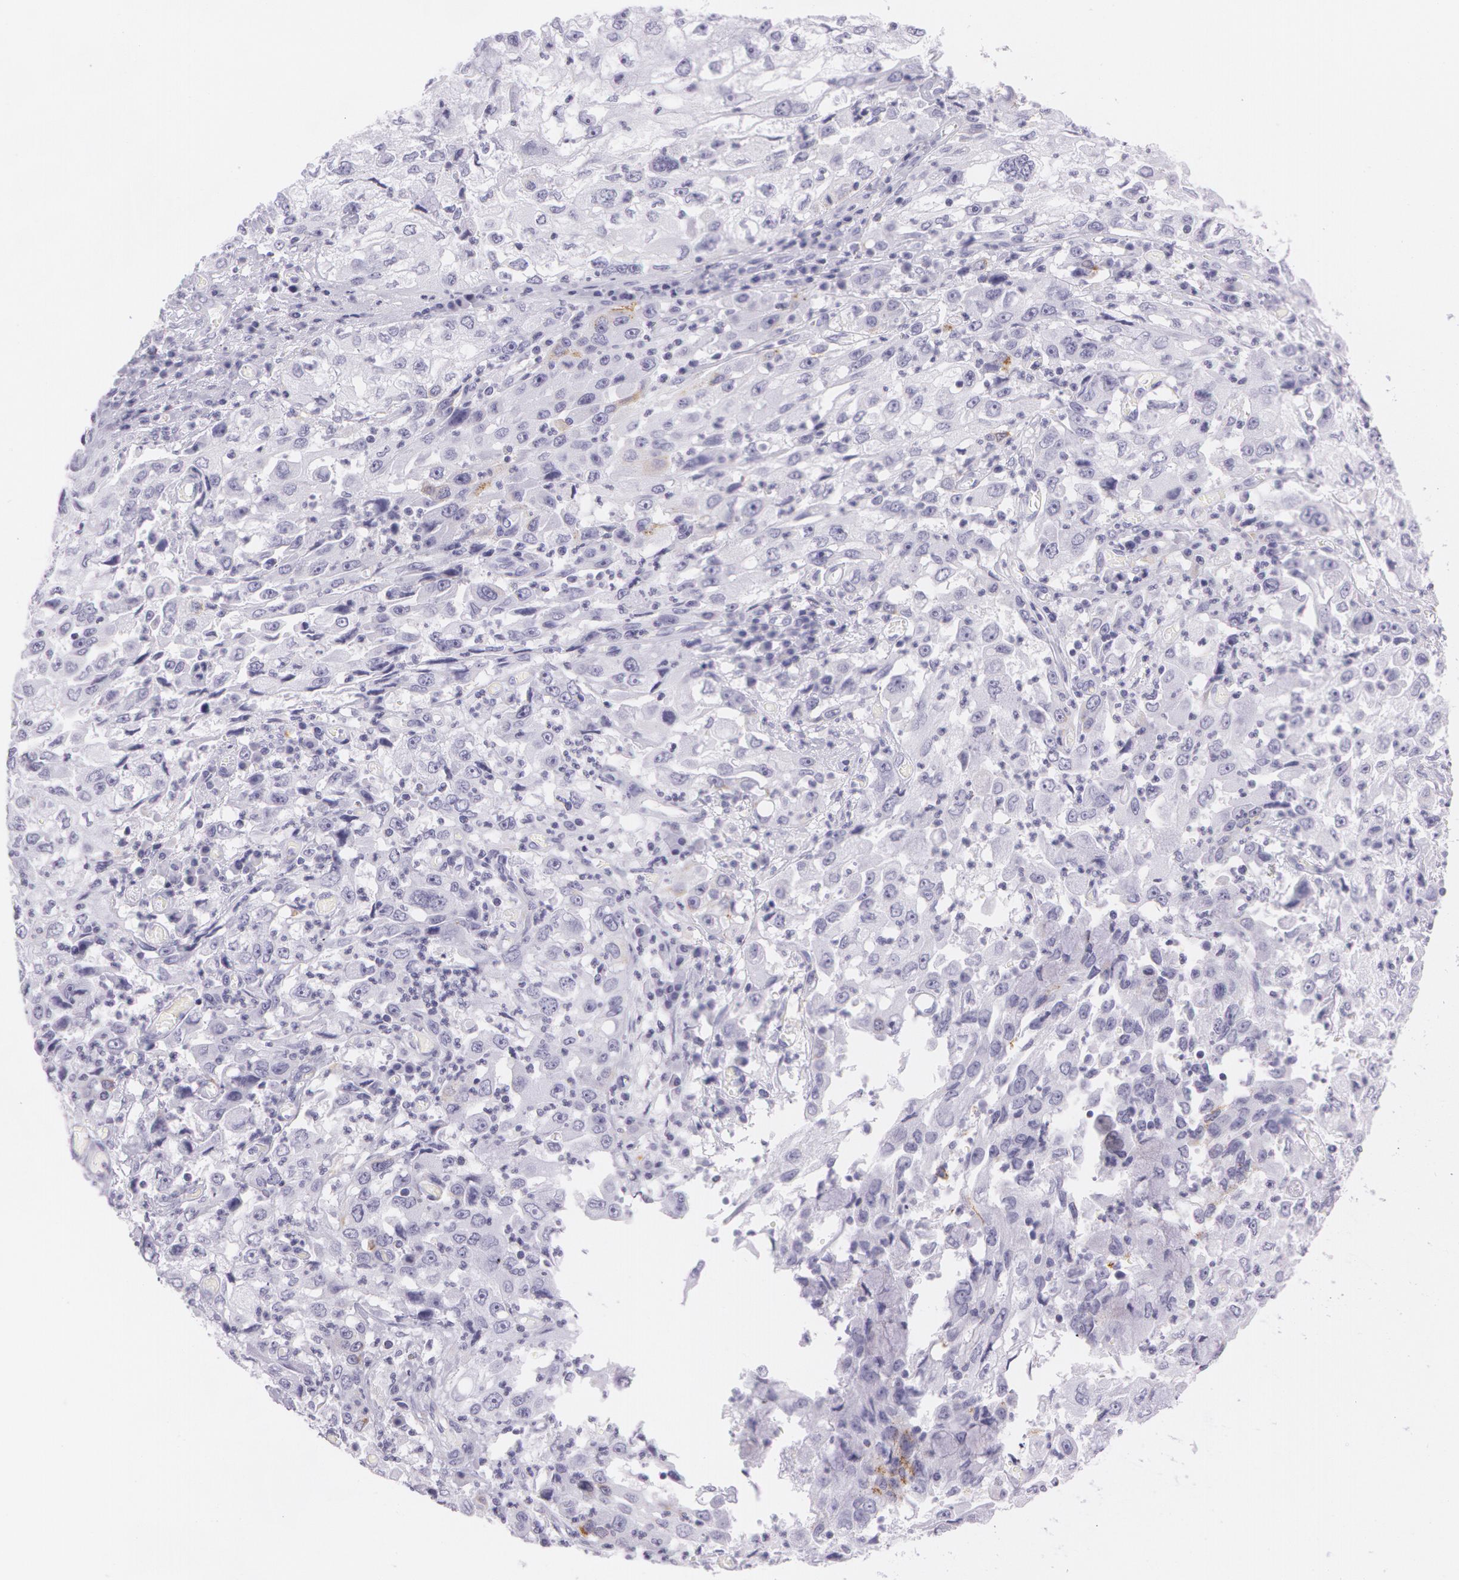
{"staining": {"intensity": "negative", "quantity": "none", "location": "none"}, "tissue": "cervical cancer", "cell_type": "Tumor cells", "image_type": "cancer", "snomed": [{"axis": "morphology", "description": "Squamous cell carcinoma, NOS"}, {"axis": "topography", "description": "Cervix"}], "caption": "Photomicrograph shows no protein expression in tumor cells of squamous cell carcinoma (cervical) tissue. (Stains: DAB immunohistochemistry with hematoxylin counter stain, Microscopy: brightfield microscopy at high magnification).", "gene": "SNCG", "patient": {"sex": "female", "age": 36}}